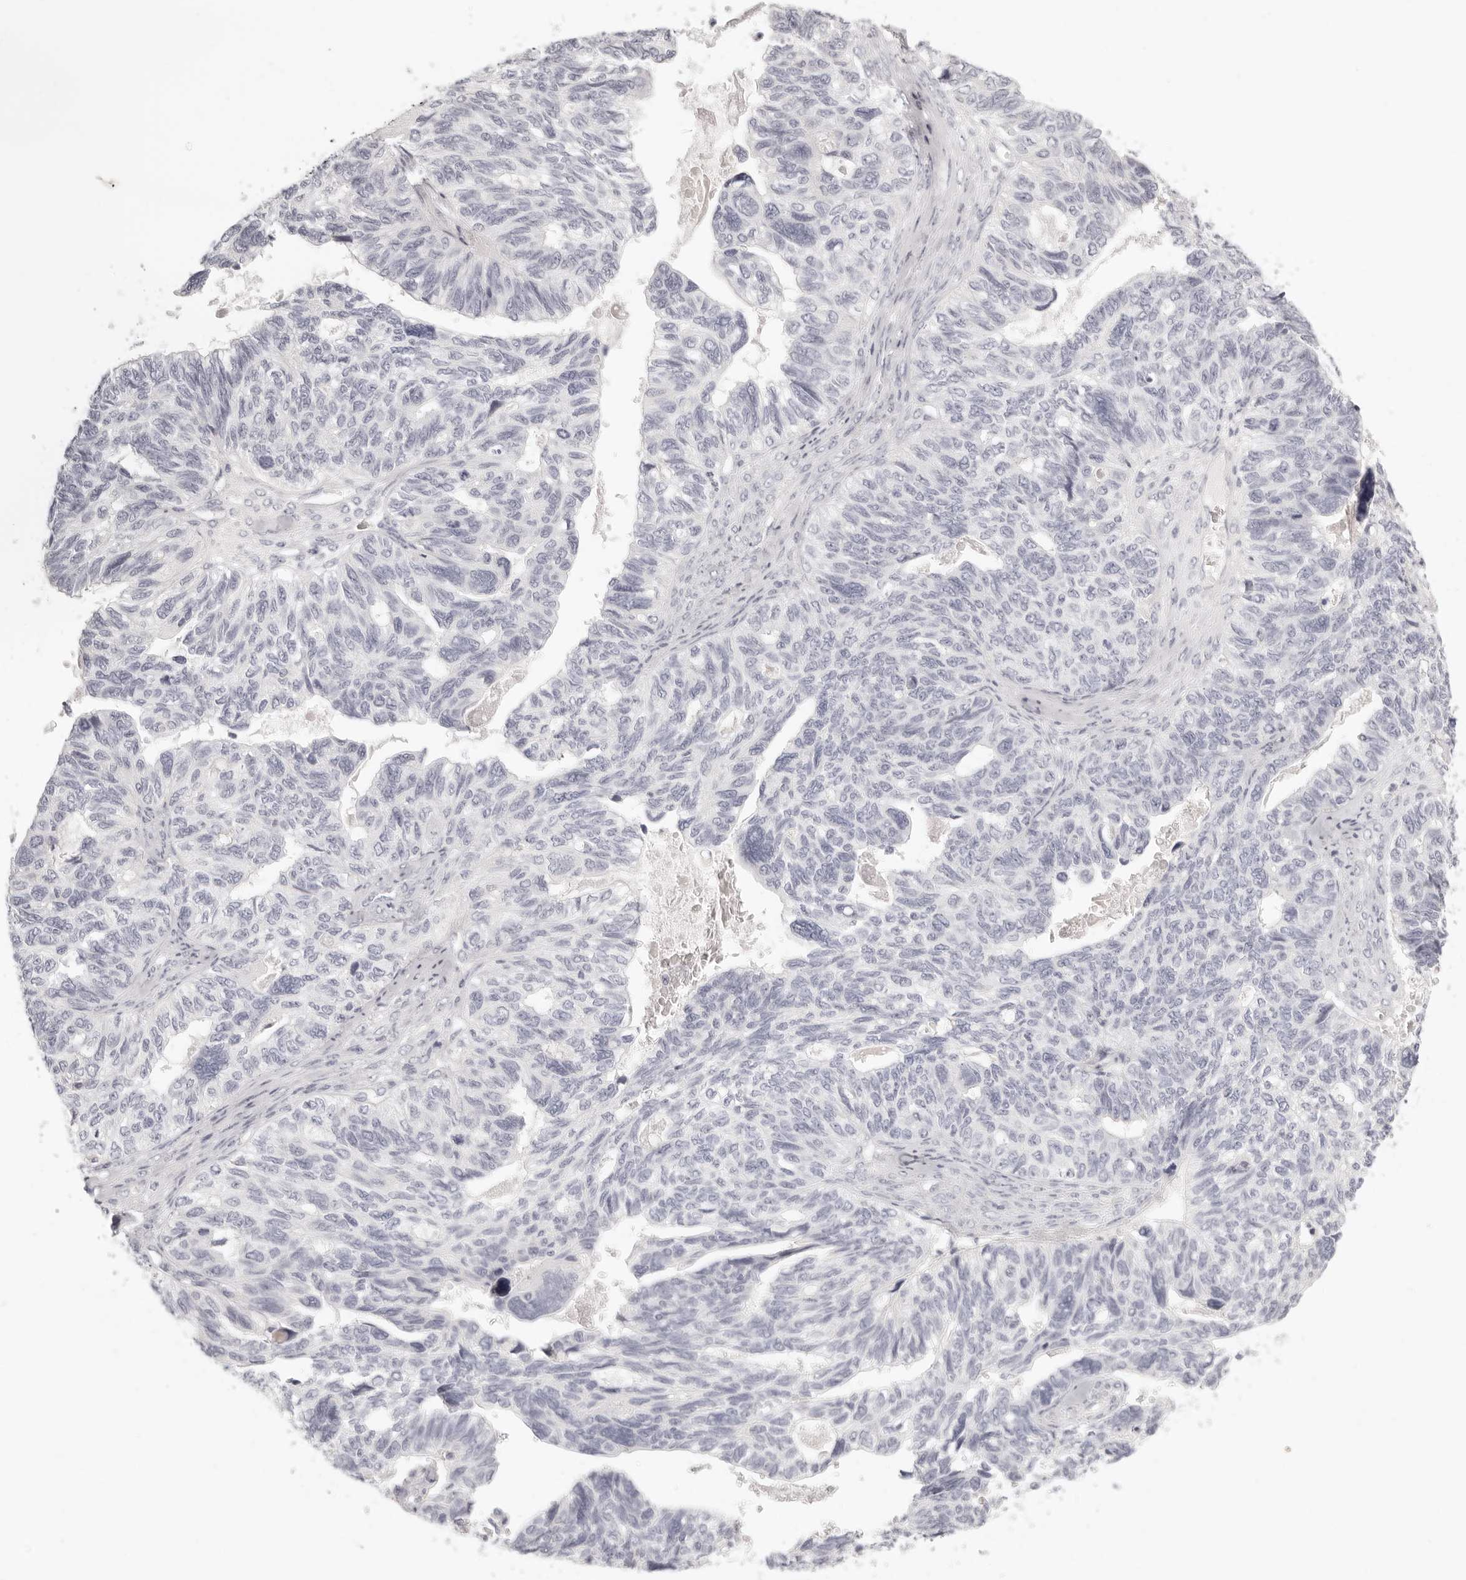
{"staining": {"intensity": "negative", "quantity": "none", "location": "none"}, "tissue": "ovarian cancer", "cell_type": "Tumor cells", "image_type": "cancer", "snomed": [{"axis": "morphology", "description": "Cystadenocarcinoma, serous, NOS"}, {"axis": "topography", "description": "Ovary"}], "caption": "Tumor cells show no significant protein expression in serous cystadenocarcinoma (ovarian). (DAB immunohistochemistry (IHC), high magnification).", "gene": "FABP1", "patient": {"sex": "female", "age": 79}}